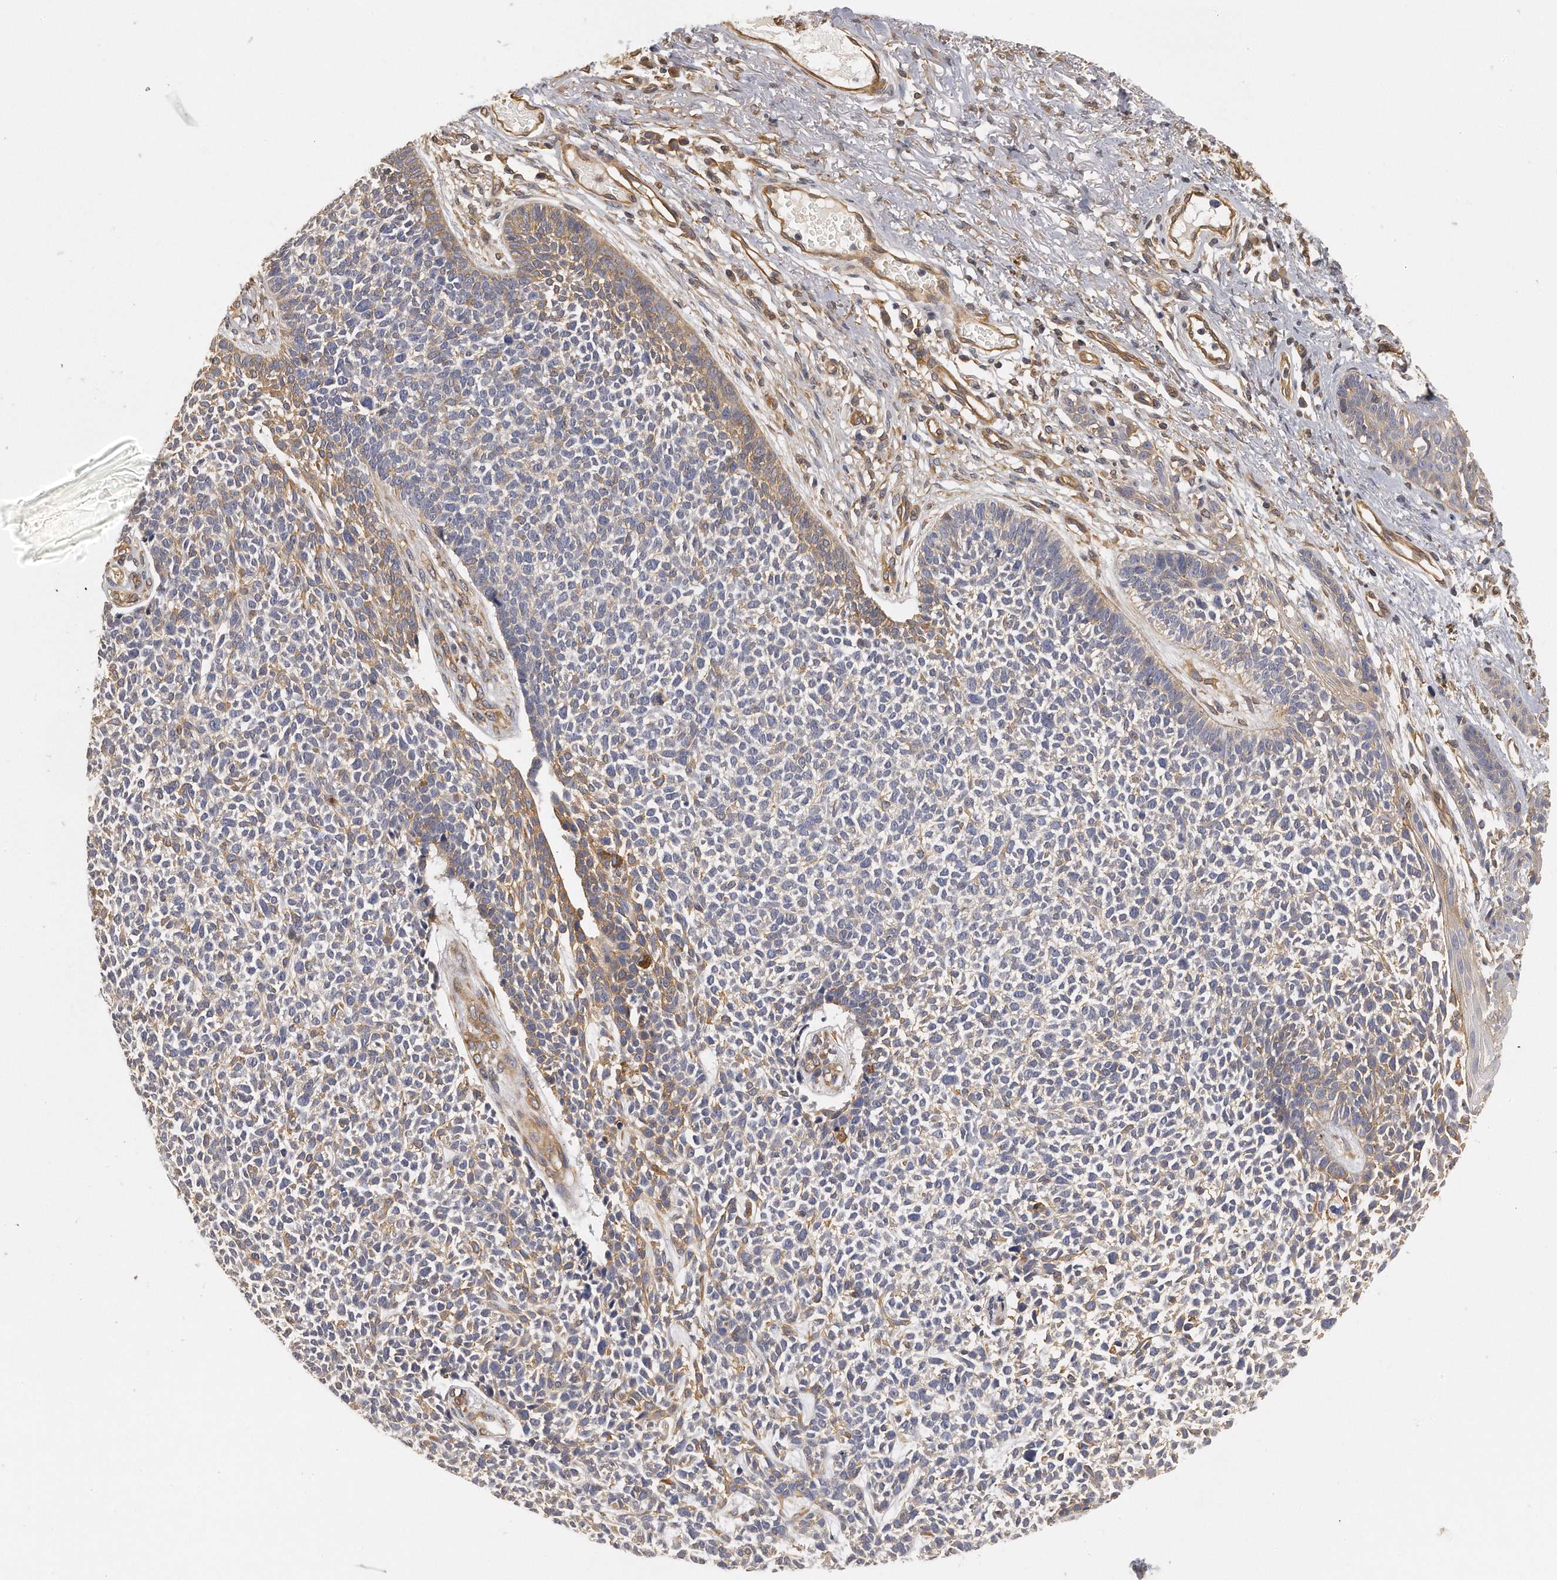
{"staining": {"intensity": "moderate", "quantity": "<25%", "location": "cytoplasmic/membranous"}, "tissue": "skin cancer", "cell_type": "Tumor cells", "image_type": "cancer", "snomed": [{"axis": "morphology", "description": "Basal cell carcinoma"}, {"axis": "topography", "description": "Skin"}], "caption": "A histopathology image of skin basal cell carcinoma stained for a protein shows moderate cytoplasmic/membranous brown staining in tumor cells.", "gene": "CHST7", "patient": {"sex": "female", "age": 84}}